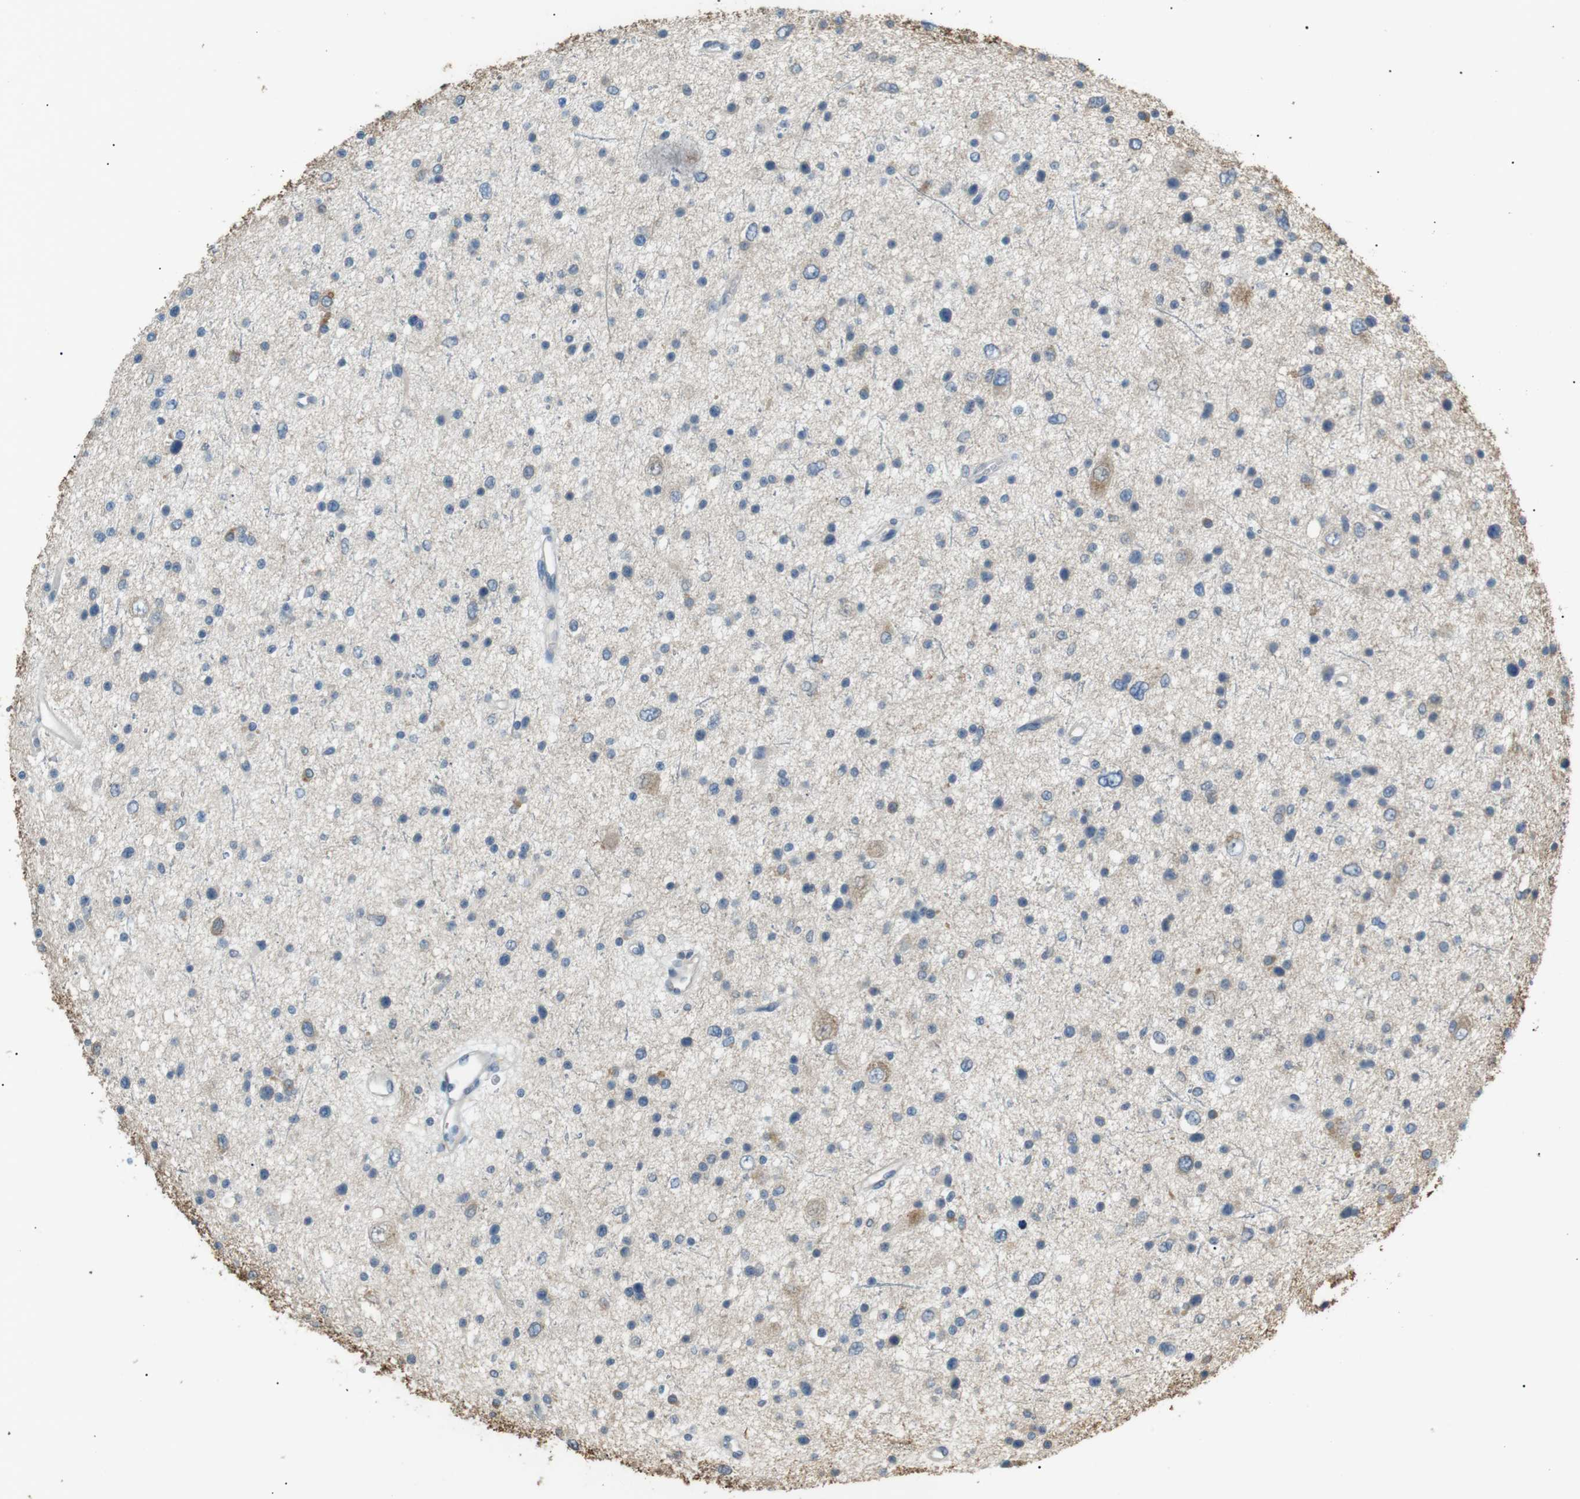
{"staining": {"intensity": "weak", "quantity": "<25%", "location": "cytoplasmic/membranous"}, "tissue": "glioma", "cell_type": "Tumor cells", "image_type": "cancer", "snomed": [{"axis": "morphology", "description": "Glioma, malignant, Low grade"}, {"axis": "topography", "description": "Brain"}], "caption": "An image of glioma stained for a protein exhibits no brown staining in tumor cells.", "gene": "CDH26", "patient": {"sex": "female", "age": 37}}